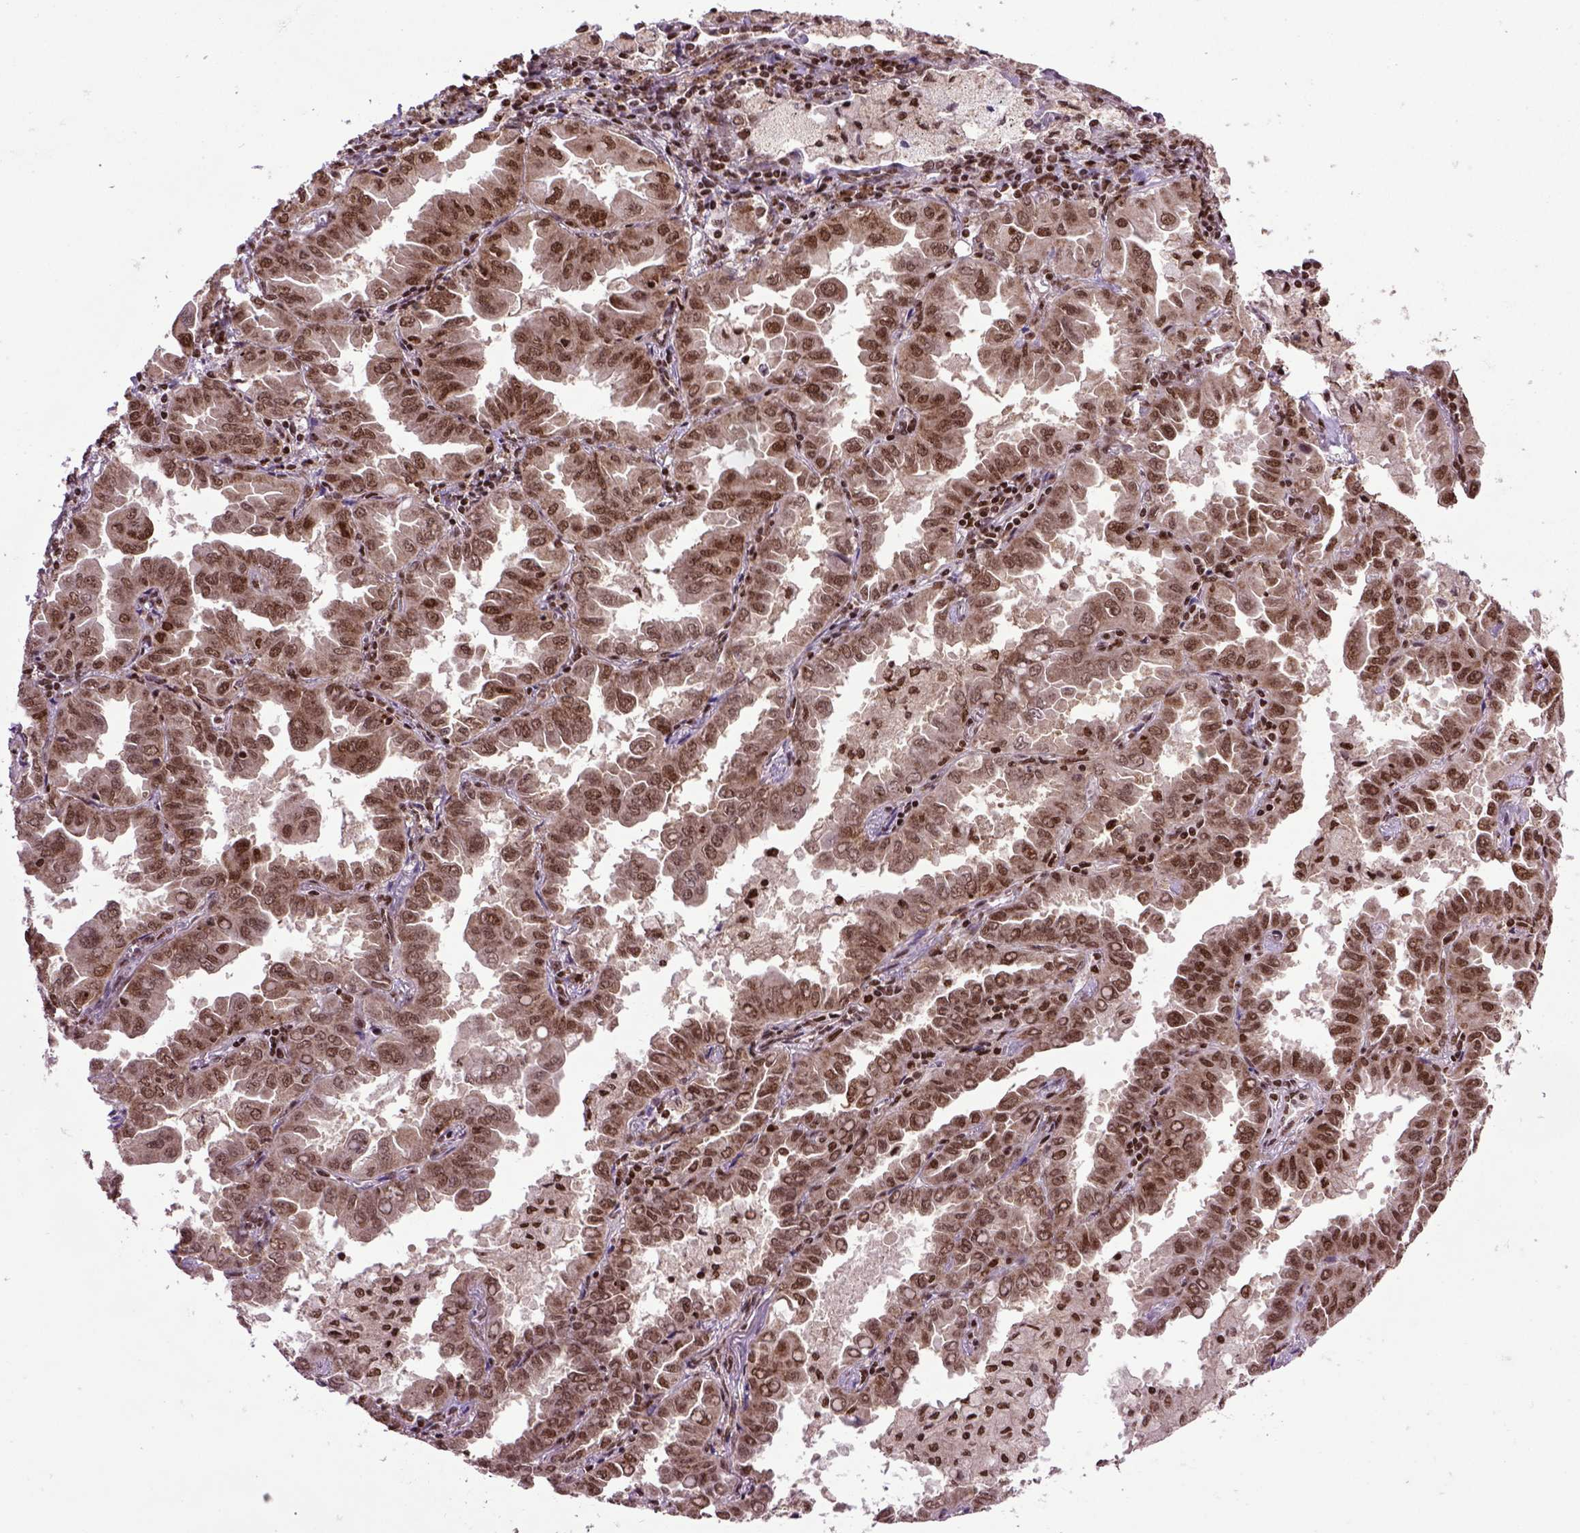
{"staining": {"intensity": "moderate", "quantity": ">75%", "location": "cytoplasmic/membranous,nuclear"}, "tissue": "lung cancer", "cell_type": "Tumor cells", "image_type": "cancer", "snomed": [{"axis": "morphology", "description": "Adenocarcinoma, NOS"}, {"axis": "topography", "description": "Lung"}], "caption": "Lung cancer (adenocarcinoma) stained for a protein (brown) demonstrates moderate cytoplasmic/membranous and nuclear positive expression in about >75% of tumor cells.", "gene": "CELF1", "patient": {"sex": "male", "age": 64}}